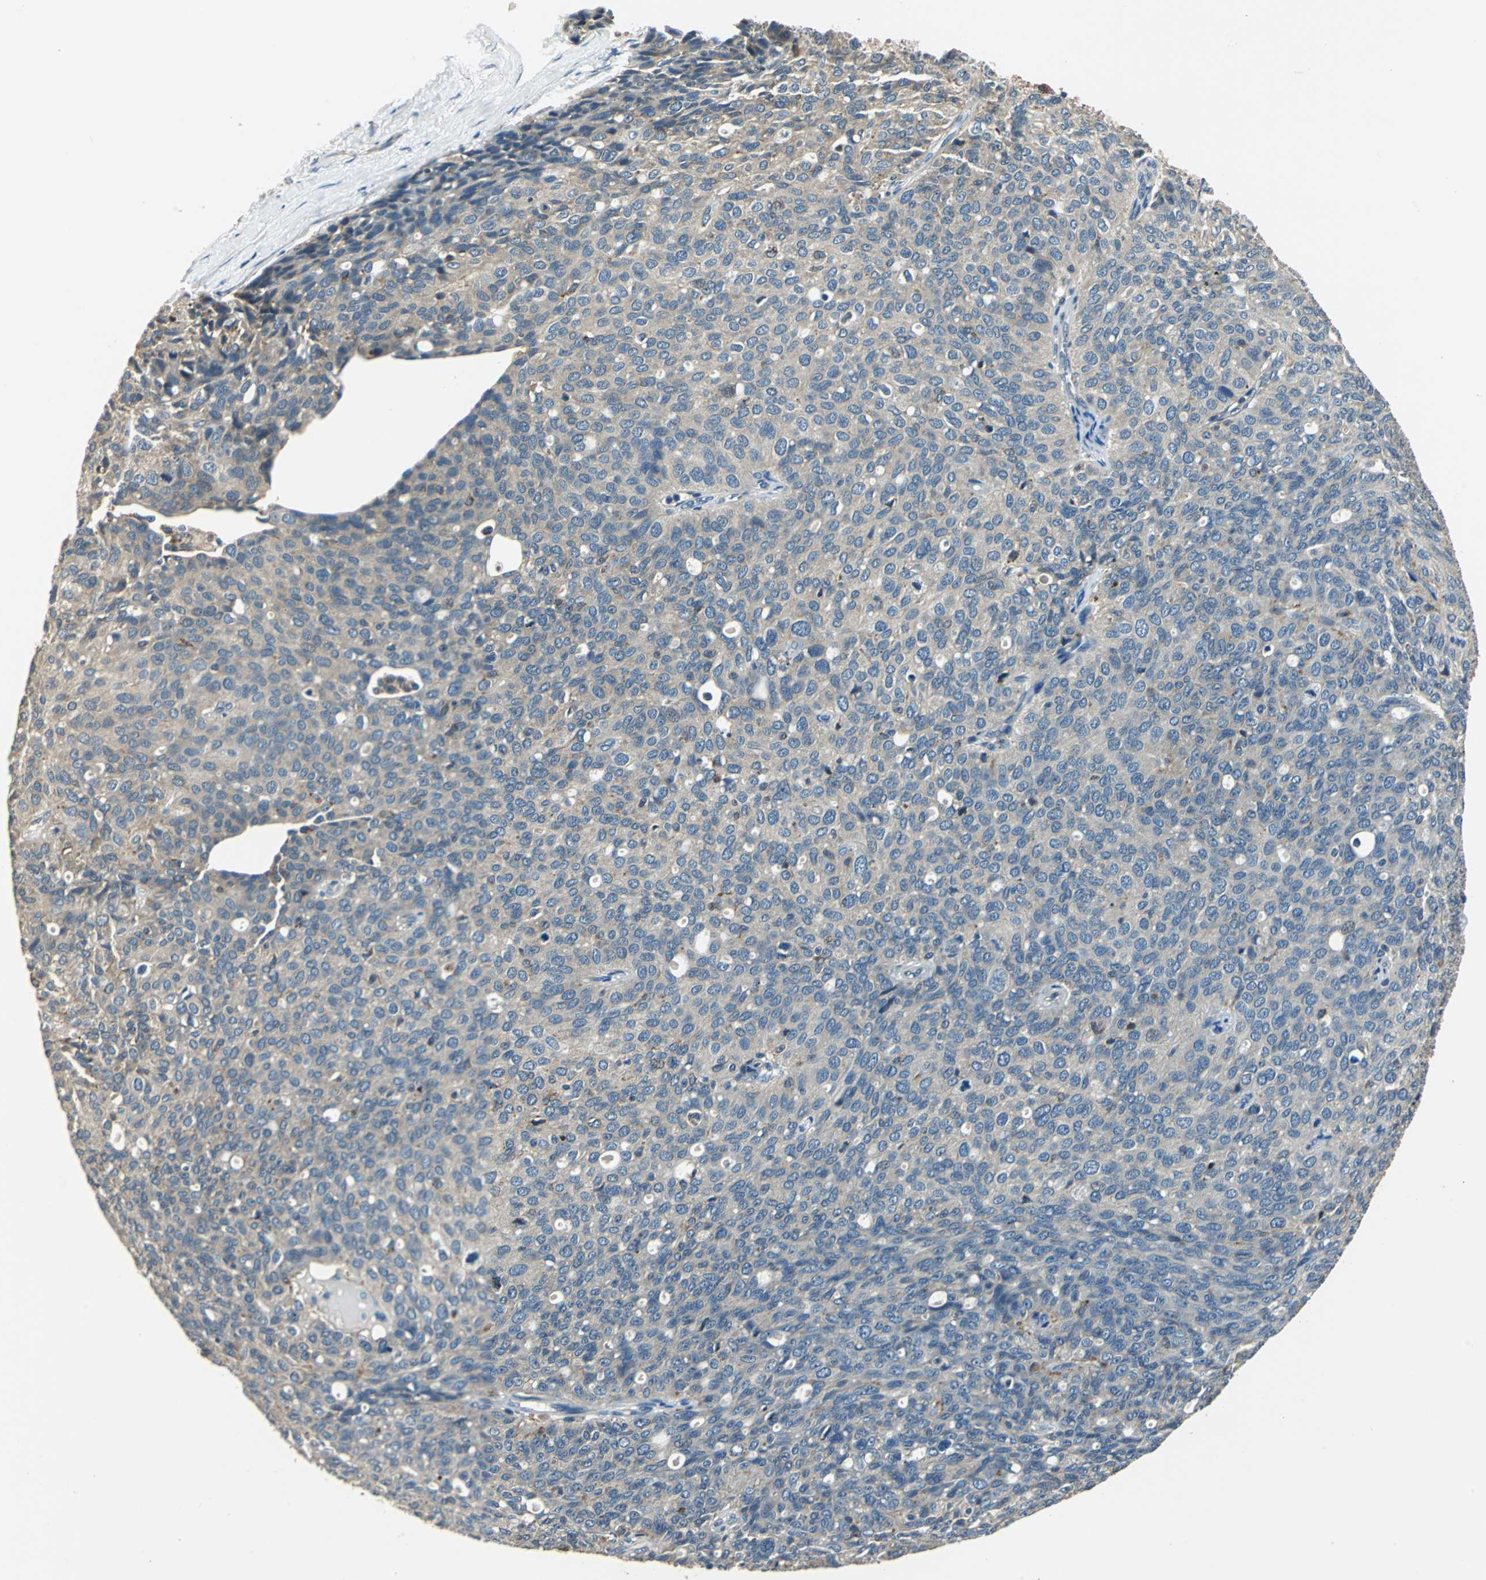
{"staining": {"intensity": "negative", "quantity": "none", "location": "none"}, "tissue": "ovarian cancer", "cell_type": "Tumor cells", "image_type": "cancer", "snomed": [{"axis": "morphology", "description": "Carcinoma, endometroid"}, {"axis": "topography", "description": "Ovary"}], "caption": "Histopathology image shows no protein positivity in tumor cells of endometroid carcinoma (ovarian) tissue.", "gene": "NIT1", "patient": {"sex": "female", "age": 60}}